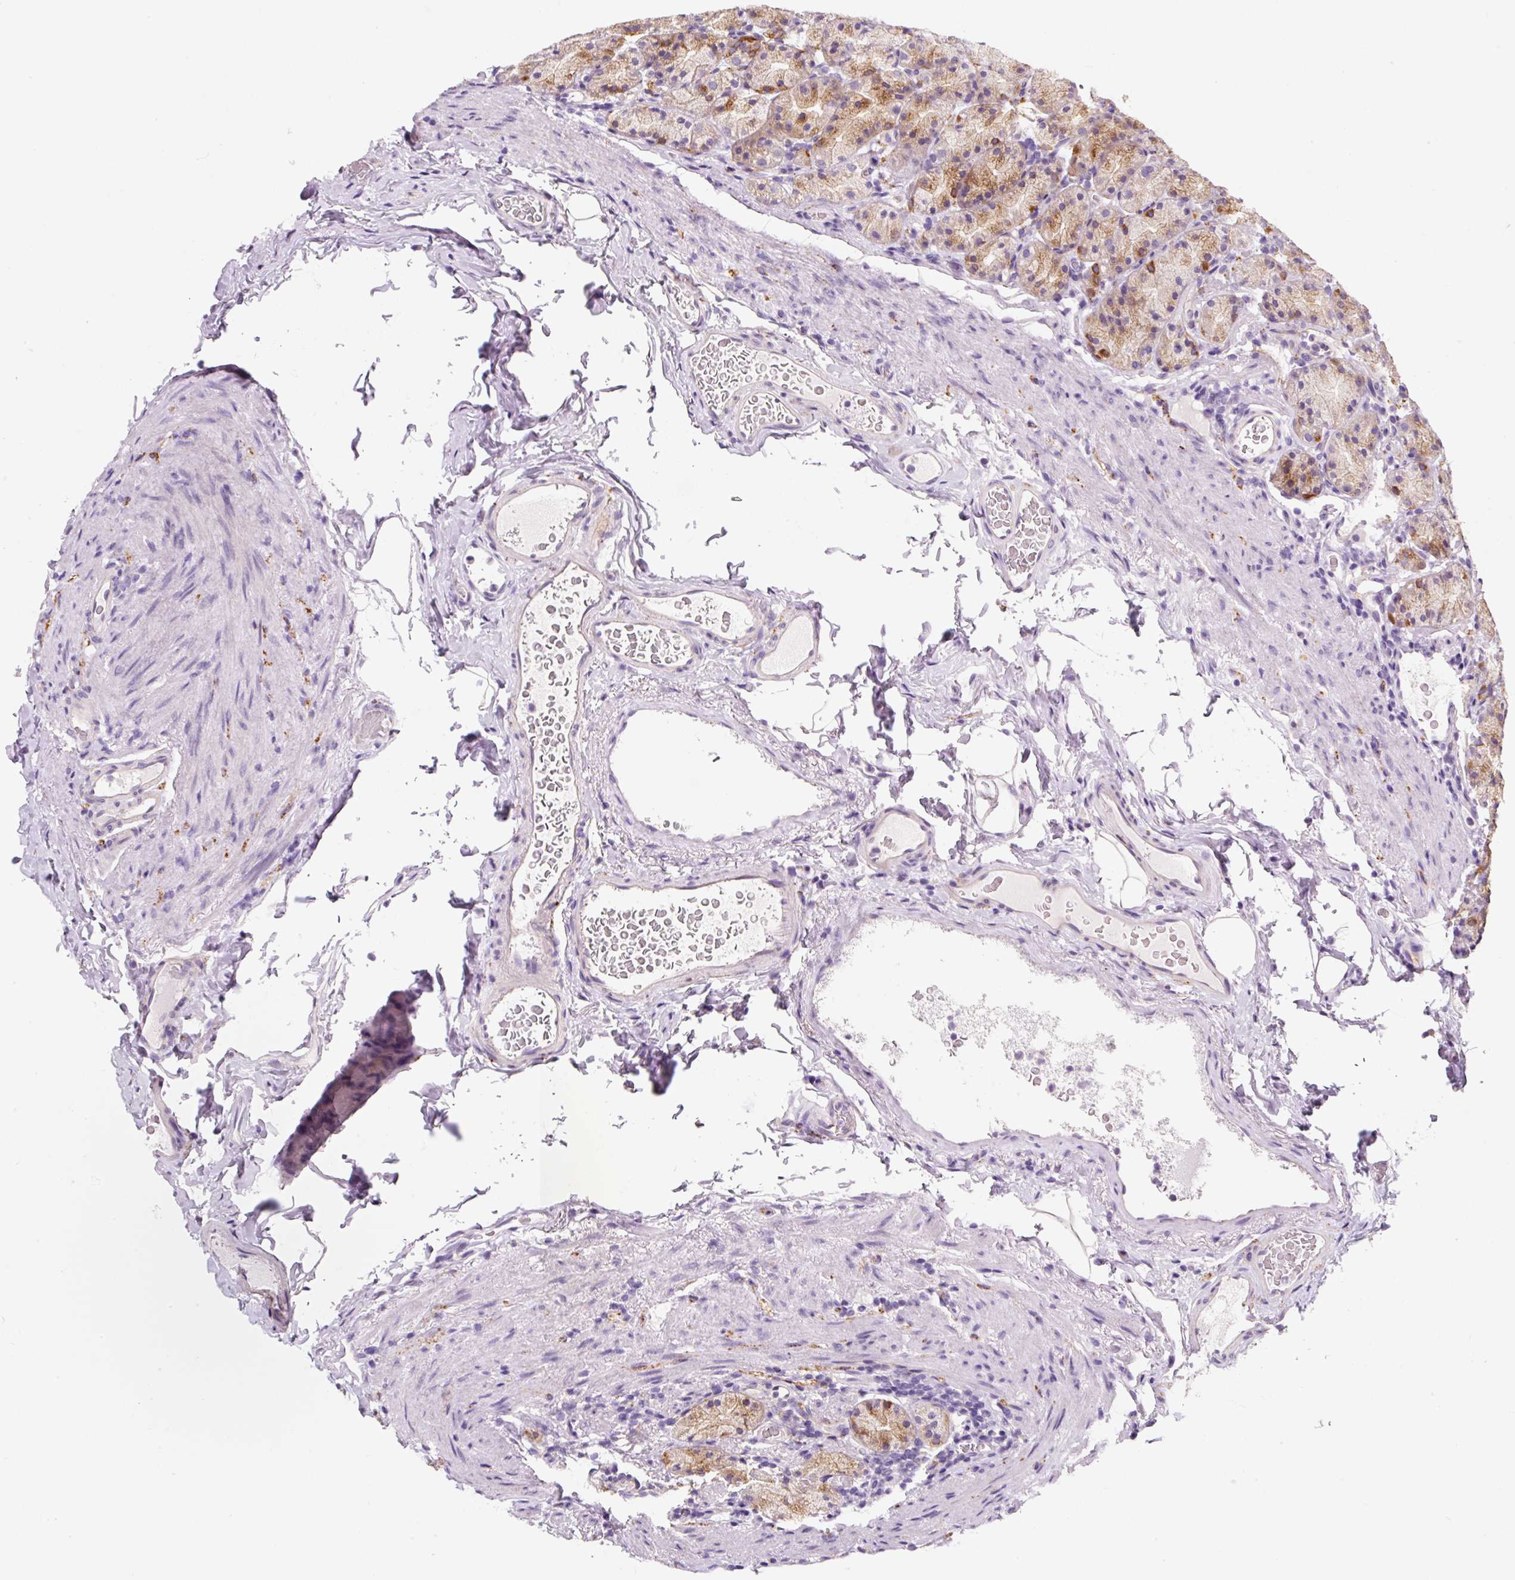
{"staining": {"intensity": "strong", "quantity": "<25%", "location": "cytoplasmic/membranous"}, "tissue": "stomach", "cell_type": "Glandular cells", "image_type": "normal", "snomed": [{"axis": "morphology", "description": "Normal tissue, NOS"}, {"axis": "topography", "description": "Stomach, upper"}, {"axis": "topography", "description": "Stomach"}], "caption": "Immunohistochemistry (IHC) histopathology image of benign stomach: stomach stained using IHC displays medium levels of strong protein expression localized specifically in the cytoplasmic/membranous of glandular cells, appearing as a cytoplasmic/membranous brown color.", "gene": "SYP", "patient": {"sex": "male", "age": 68}}